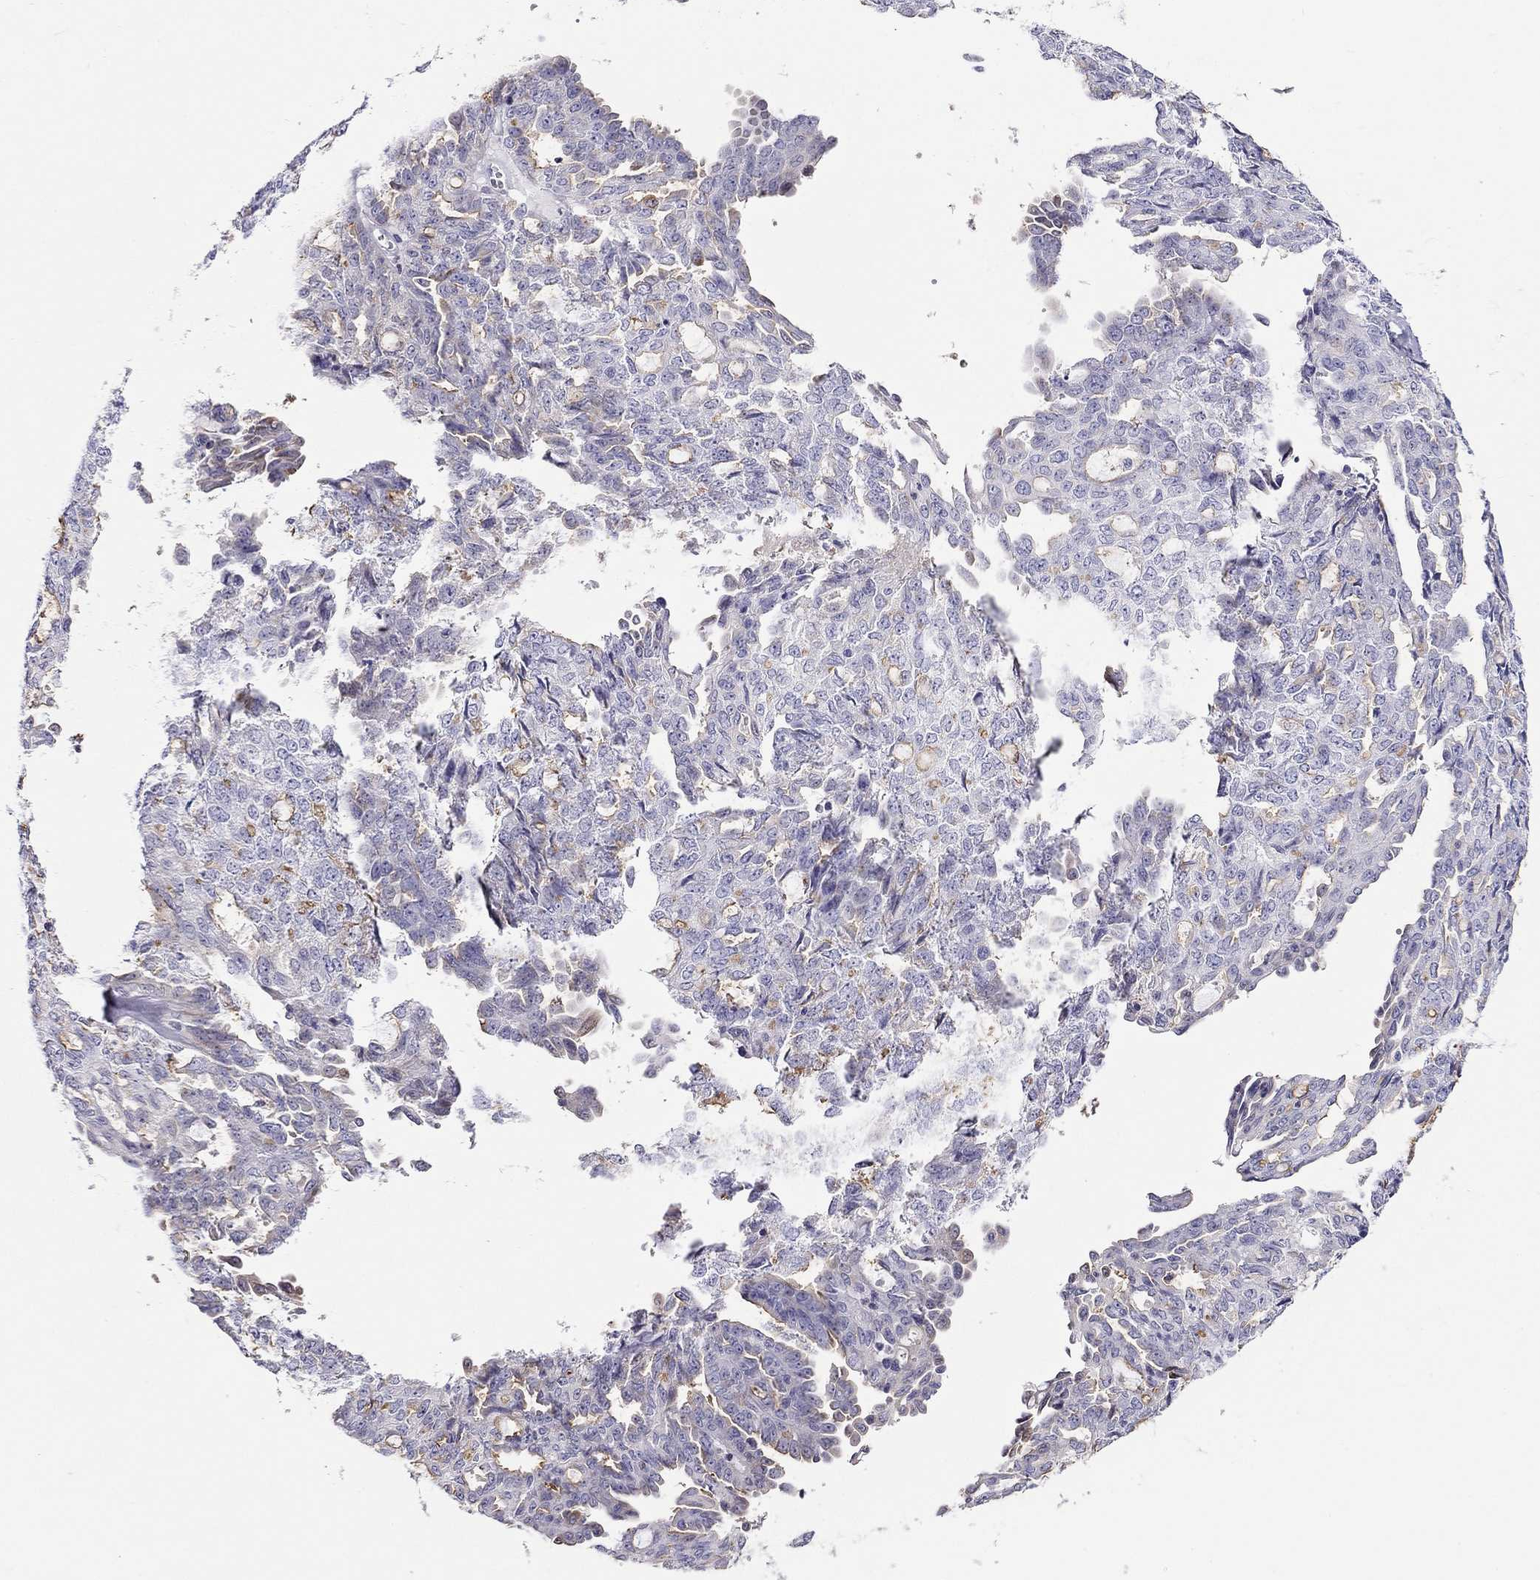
{"staining": {"intensity": "weak", "quantity": "<25%", "location": "cytoplasmic/membranous"}, "tissue": "ovarian cancer", "cell_type": "Tumor cells", "image_type": "cancer", "snomed": [{"axis": "morphology", "description": "Cystadenocarcinoma, serous, NOS"}, {"axis": "topography", "description": "Ovary"}], "caption": "A high-resolution micrograph shows immunohistochemistry staining of ovarian cancer (serous cystadenocarcinoma), which demonstrates no significant staining in tumor cells.", "gene": "SLC46A2", "patient": {"sex": "female", "age": 71}}